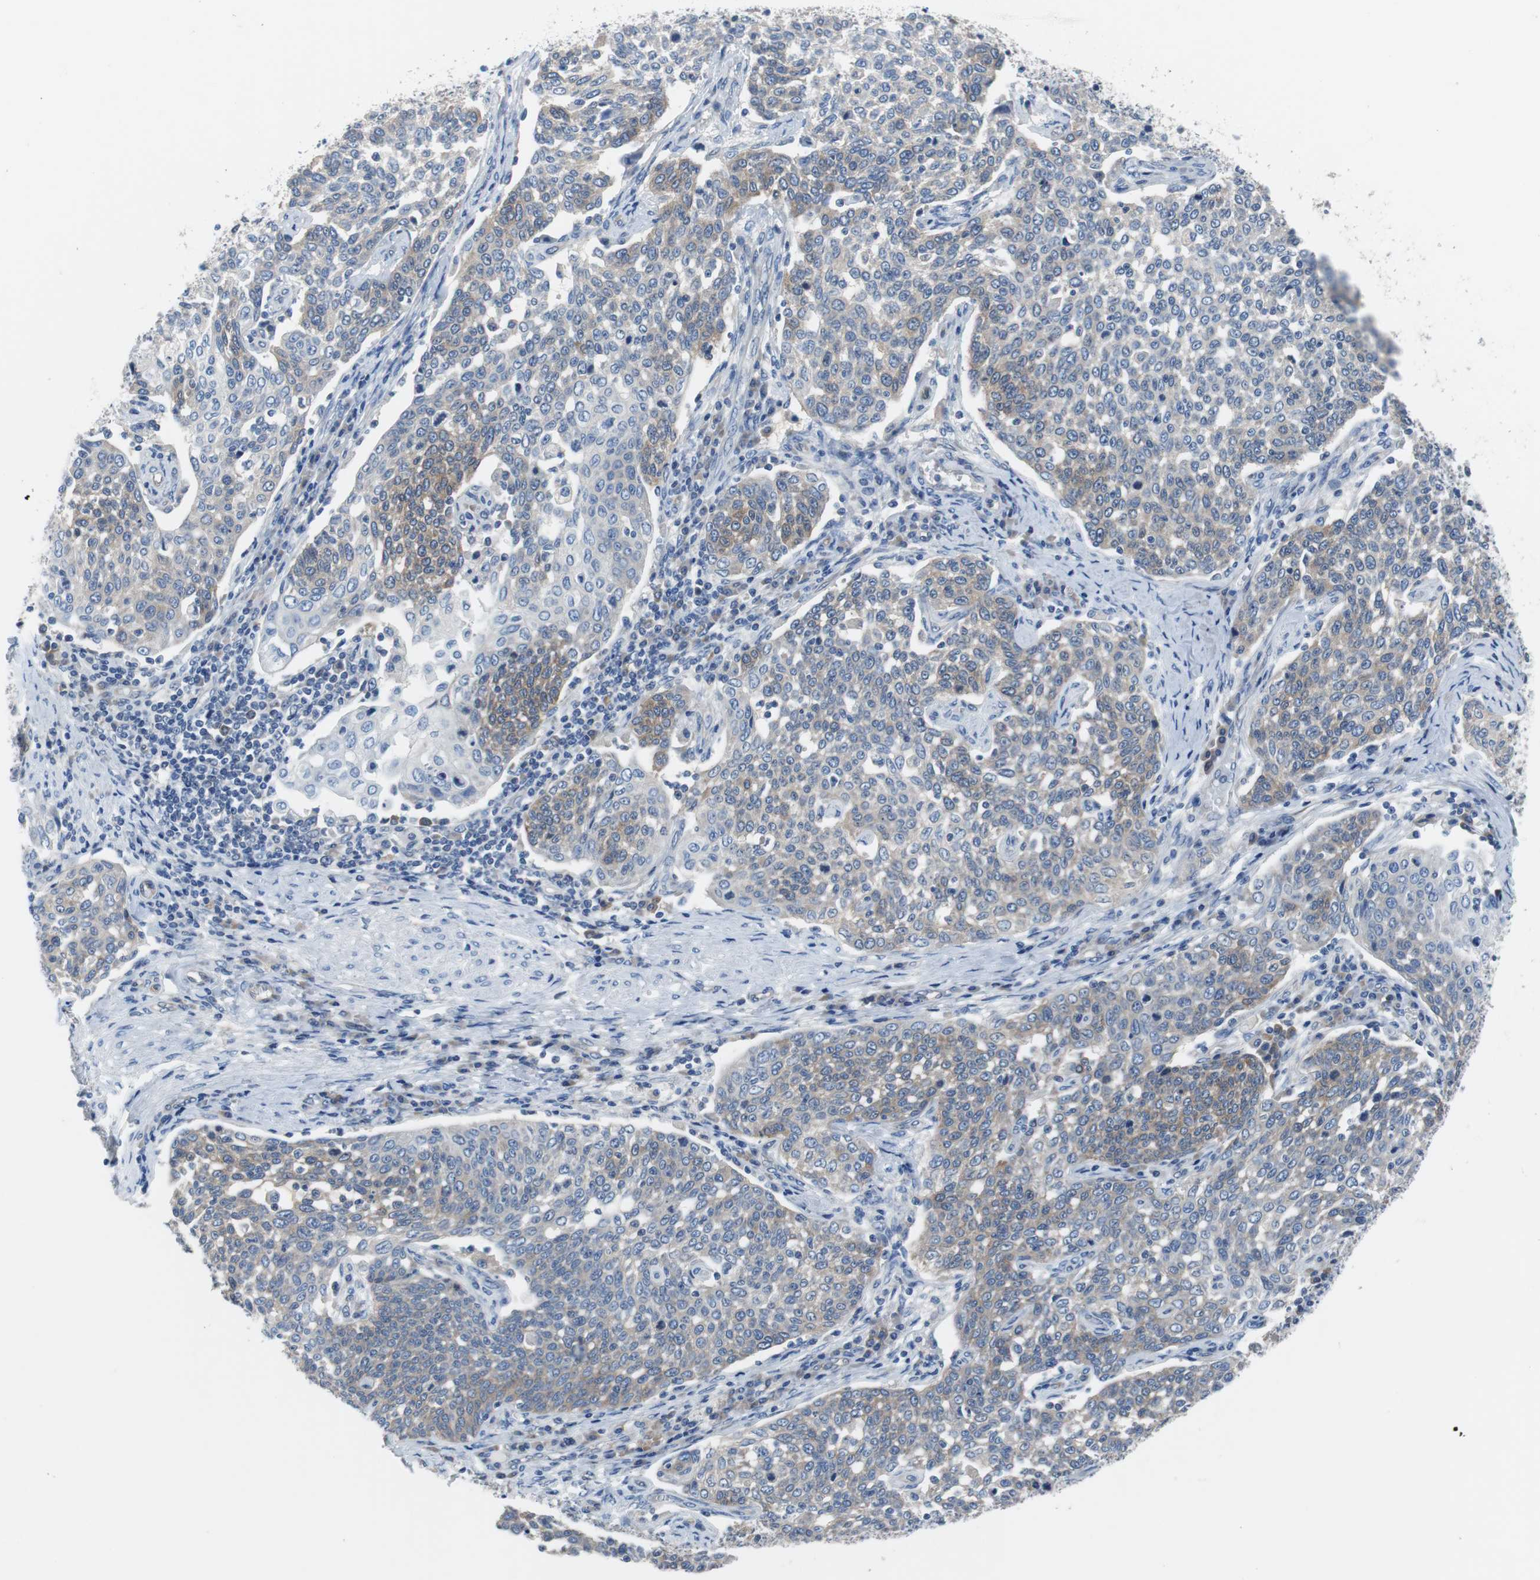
{"staining": {"intensity": "weak", "quantity": ">75%", "location": "cytoplasmic/membranous"}, "tissue": "cervical cancer", "cell_type": "Tumor cells", "image_type": "cancer", "snomed": [{"axis": "morphology", "description": "Squamous cell carcinoma, NOS"}, {"axis": "topography", "description": "Cervix"}], "caption": "Immunohistochemical staining of human squamous cell carcinoma (cervical) exhibits low levels of weak cytoplasmic/membranous protein staining in approximately >75% of tumor cells.", "gene": "EEF2K", "patient": {"sex": "female", "age": 34}}